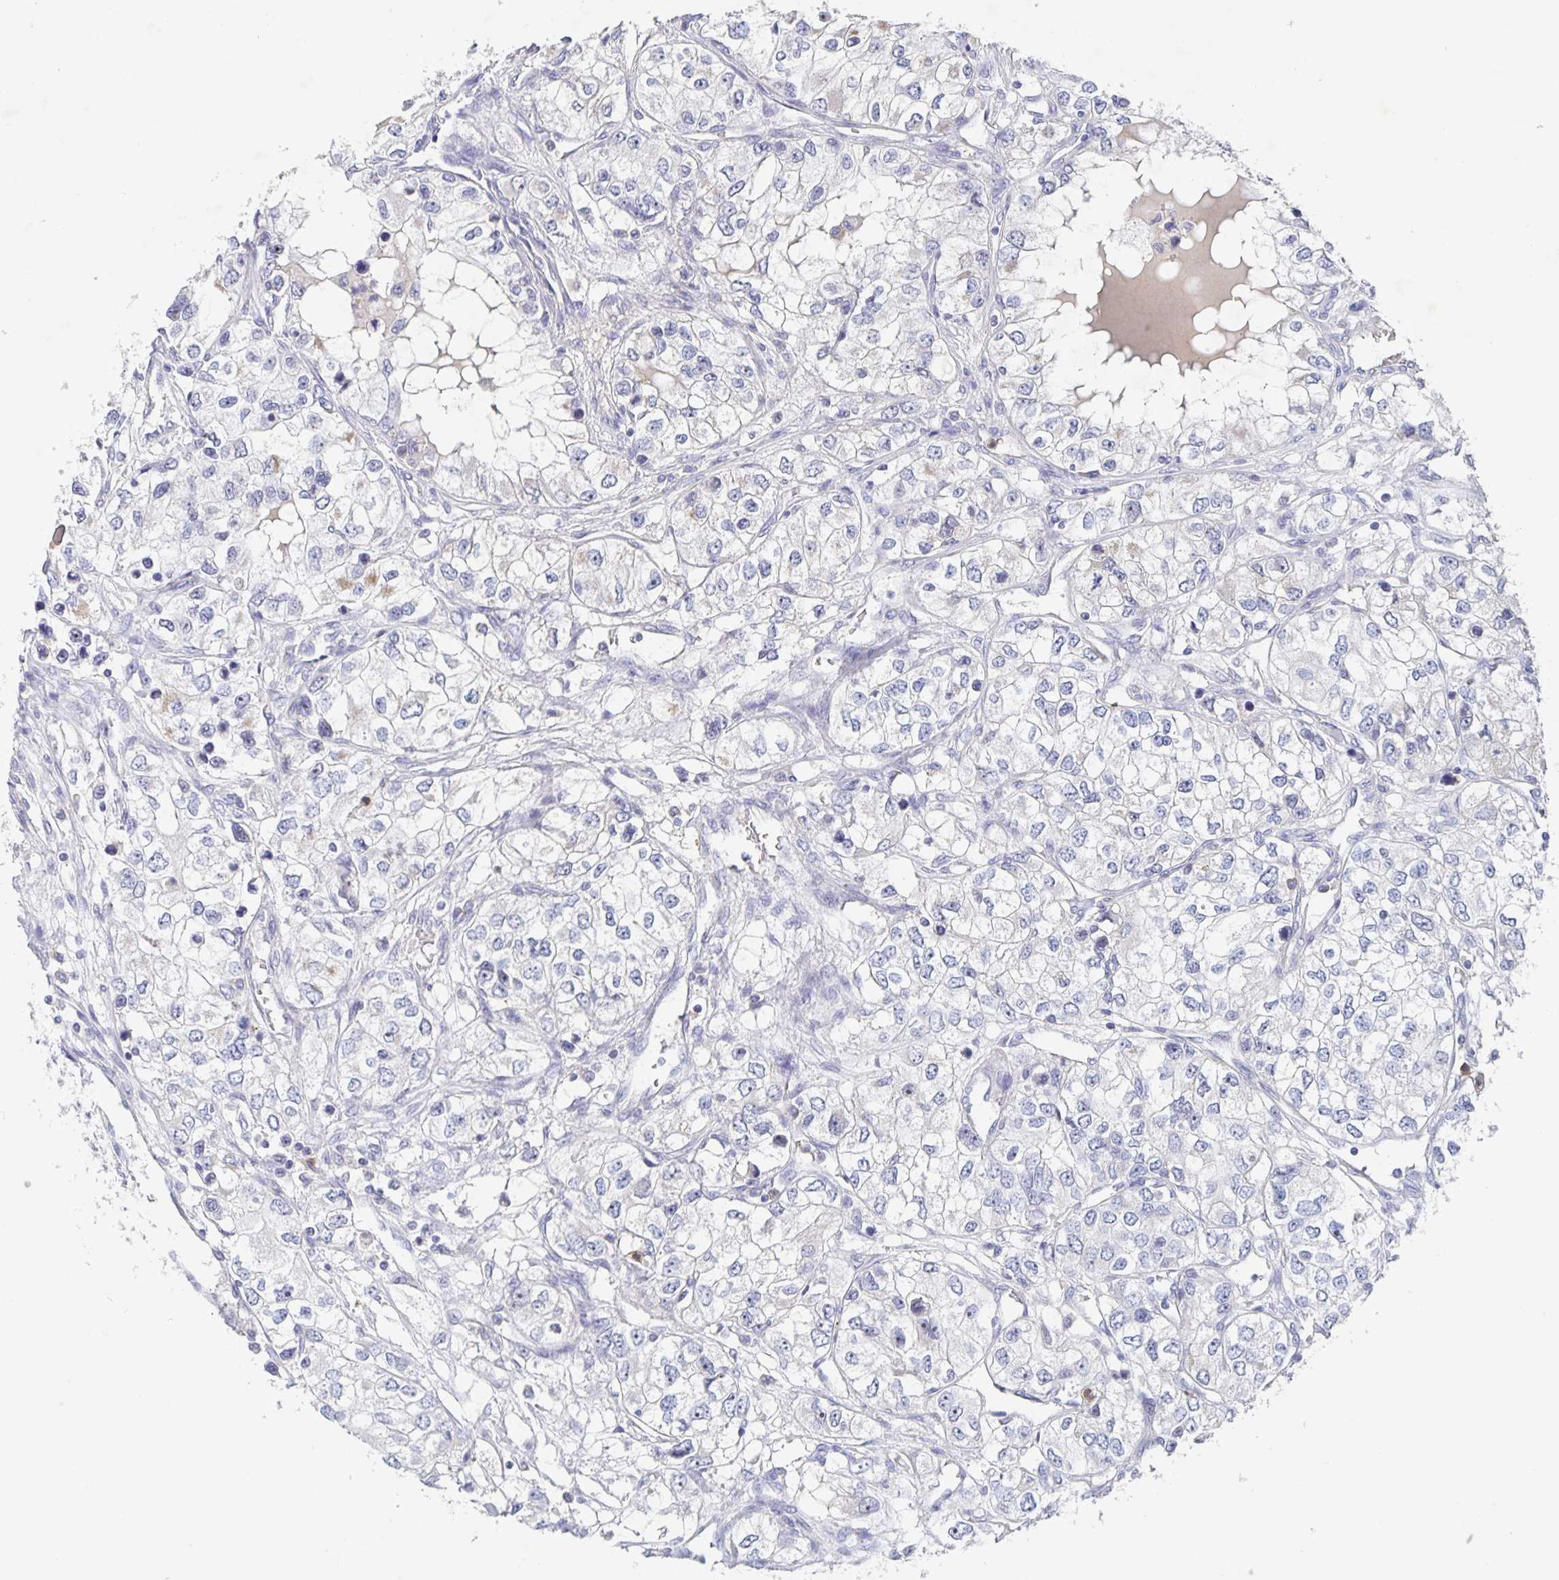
{"staining": {"intensity": "negative", "quantity": "none", "location": "none"}, "tissue": "renal cancer", "cell_type": "Tumor cells", "image_type": "cancer", "snomed": [{"axis": "morphology", "description": "Adenocarcinoma, NOS"}, {"axis": "topography", "description": "Kidney"}], "caption": "High power microscopy image of an immunohistochemistry photomicrograph of adenocarcinoma (renal), revealing no significant staining in tumor cells.", "gene": "CDC42BPG", "patient": {"sex": "female", "age": 59}}